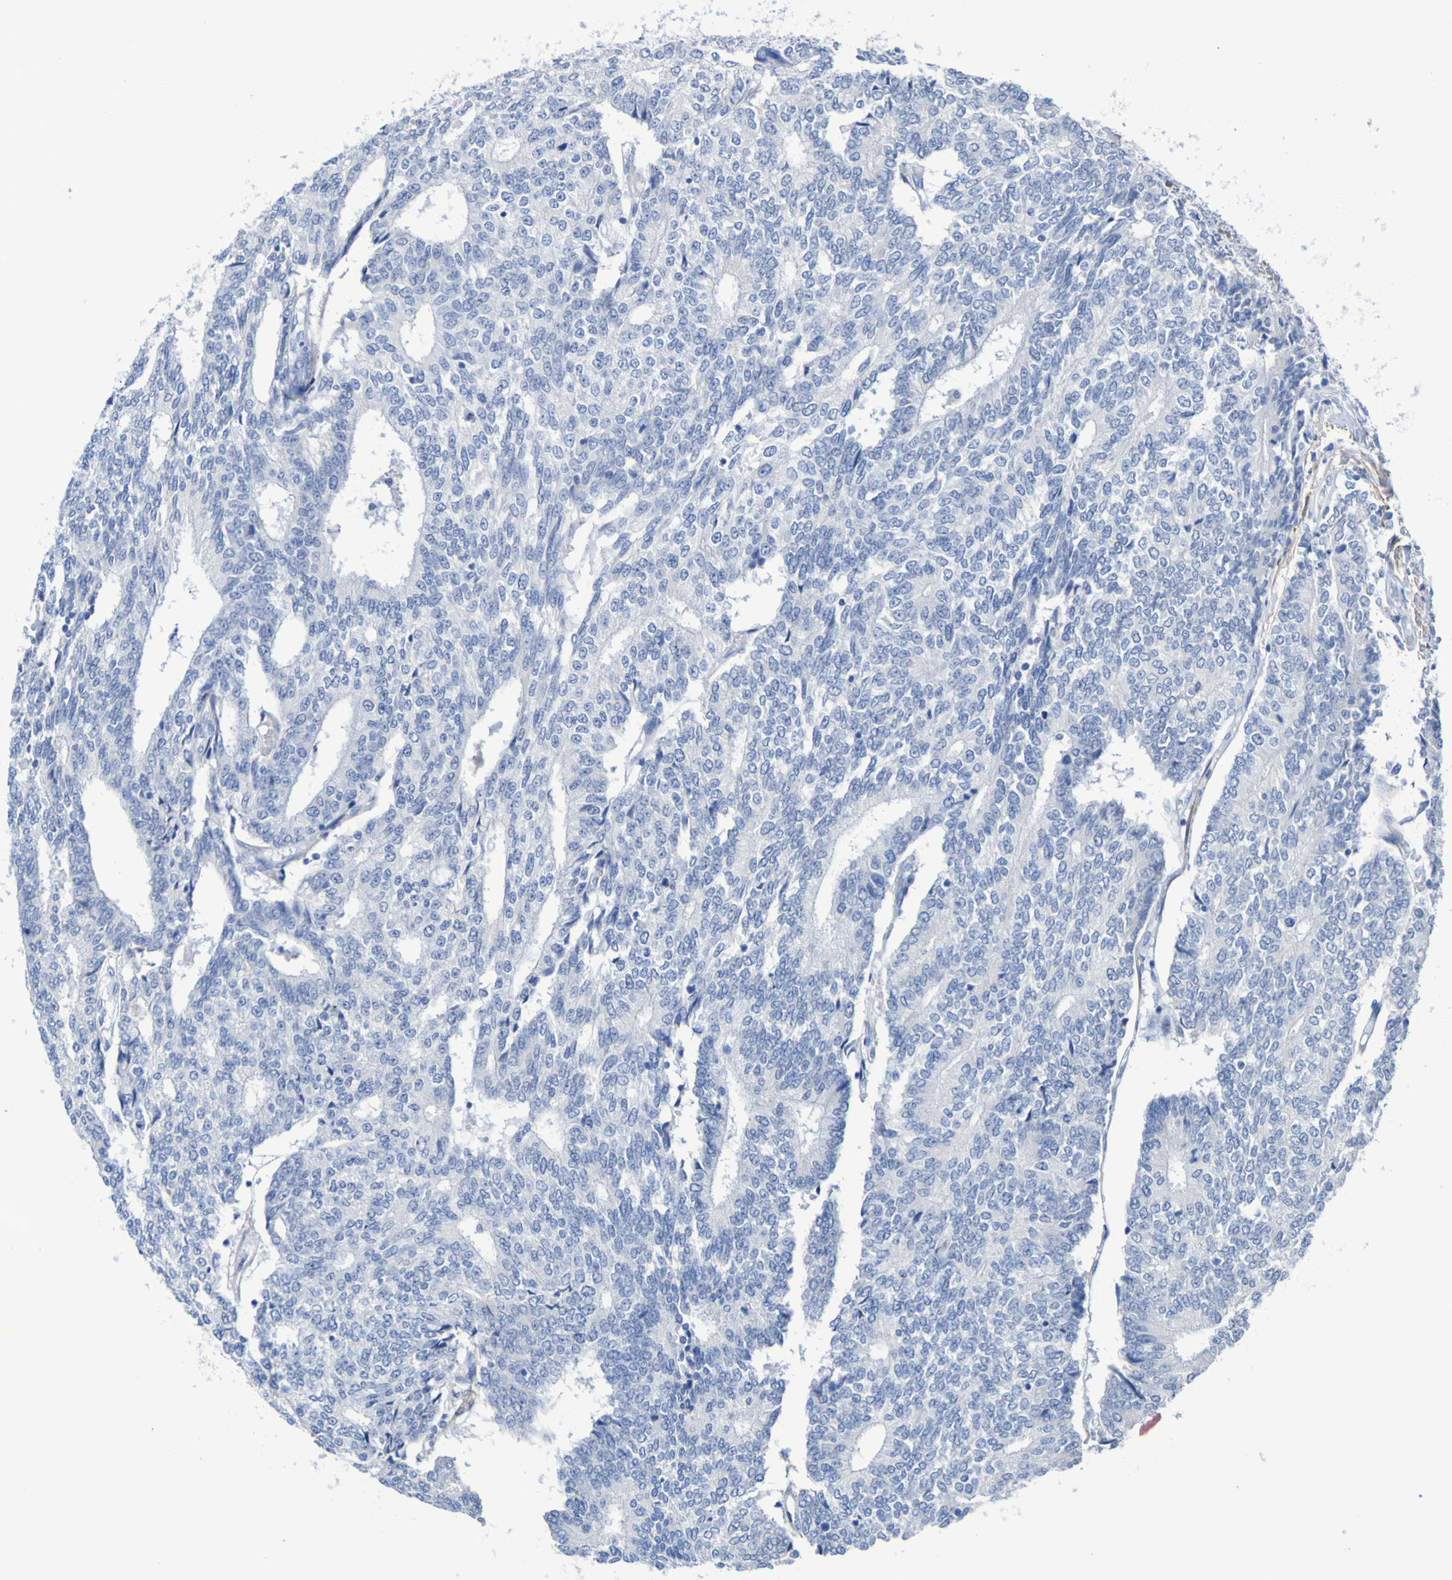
{"staining": {"intensity": "negative", "quantity": "none", "location": "none"}, "tissue": "prostate cancer", "cell_type": "Tumor cells", "image_type": "cancer", "snomed": [{"axis": "morphology", "description": "Normal tissue, NOS"}, {"axis": "morphology", "description": "Adenocarcinoma, High grade"}, {"axis": "topography", "description": "Prostate"}, {"axis": "topography", "description": "Seminal veicle"}], "caption": "Tumor cells show no significant expression in prostate high-grade adenocarcinoma. The staining is performed using DAB (3,3'-diaminobenzidine) brown chromogen with nuclei counter-stained in using hematoxylin.", "gene": "SGCB", "patient": {"sex": "male", "age": 55}}